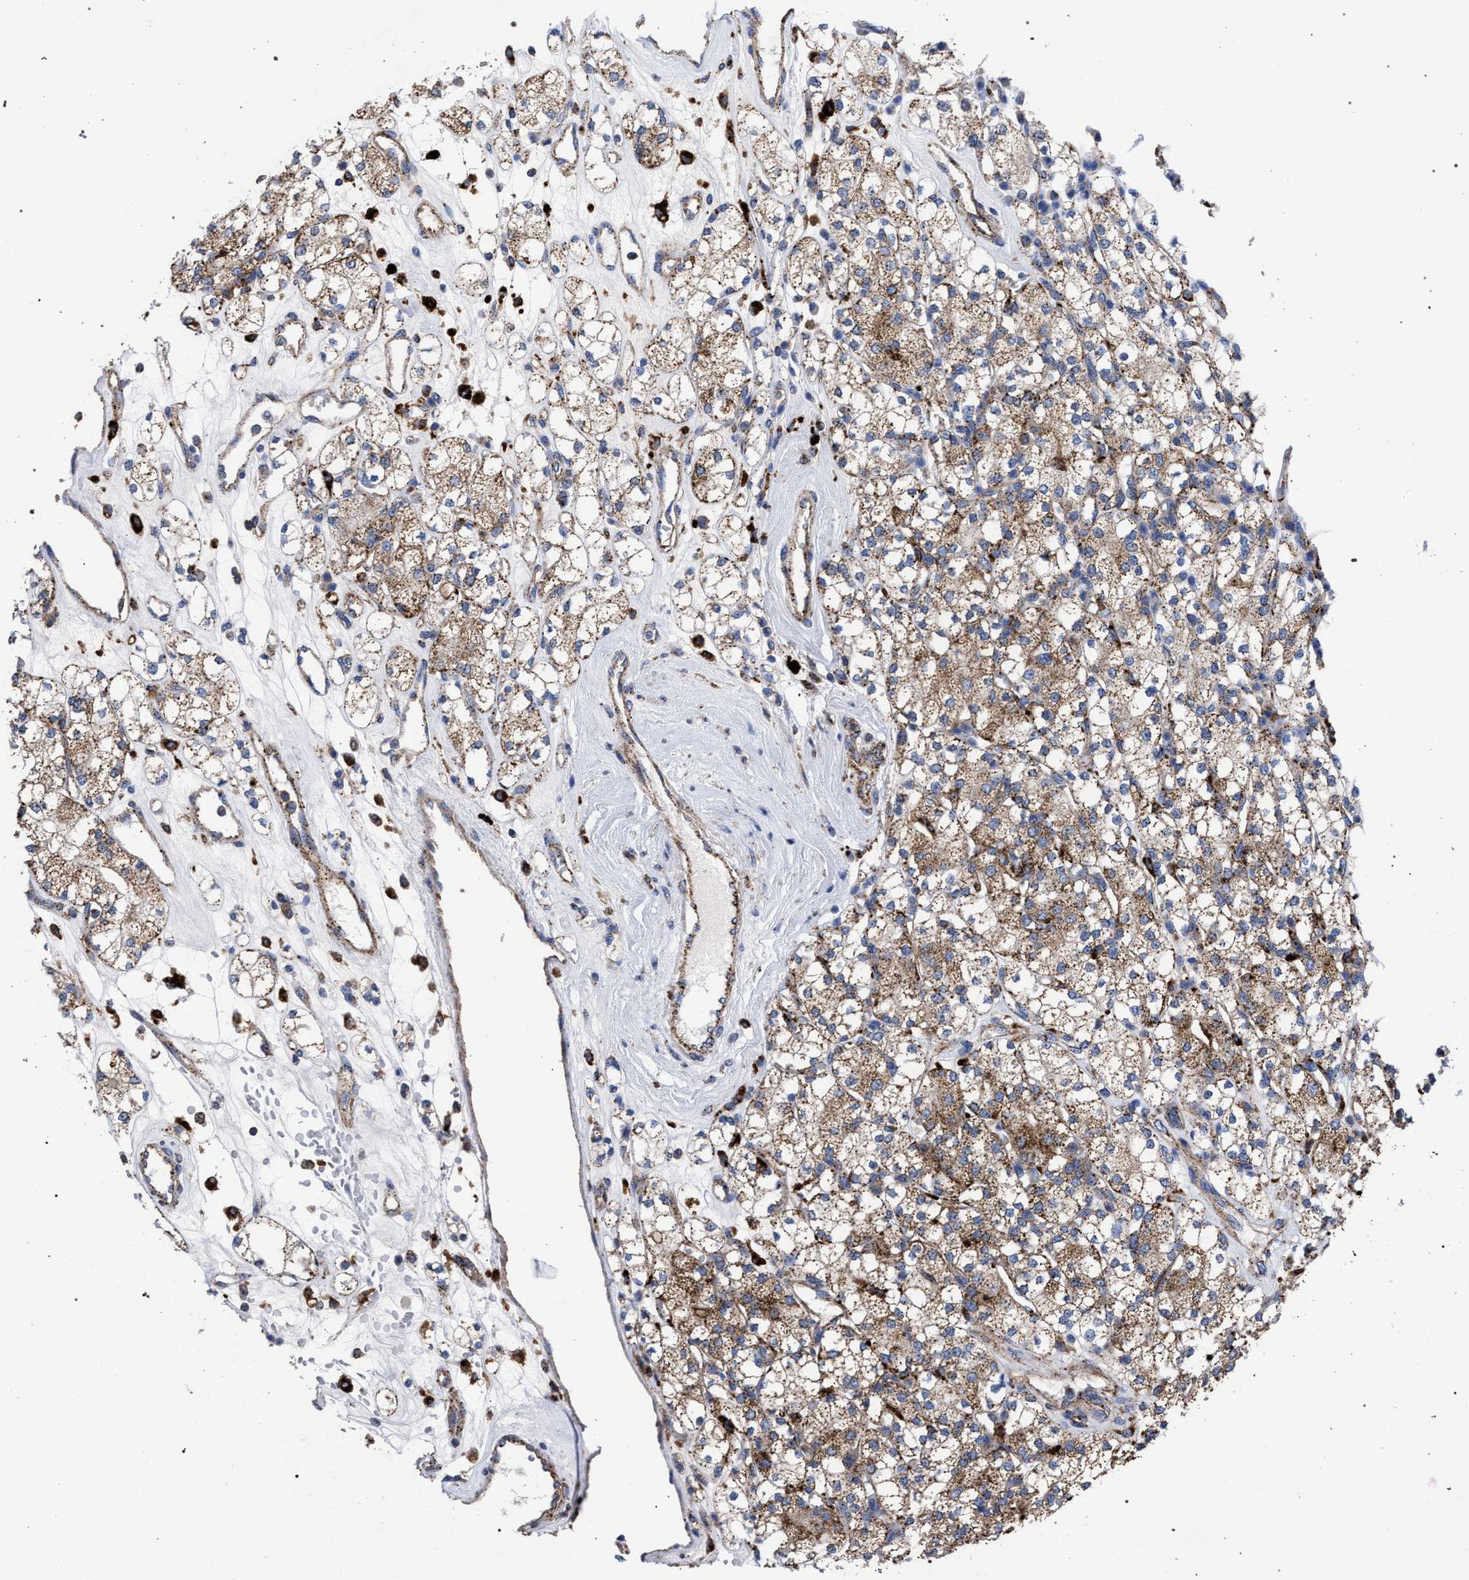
{"staining": {"intensity": "moderate", "quantity": ">75%", "location": "cytoplasmic/membranous"}, "tissue": "renal cancer", "cell_type": "Tumor cells", "image_type": "cancer", "snomed": [{"axis": "morphology", "description": "Adenocarcinoma, NOS"}, {"axis": "topography", "description": "Kidney"}], "caption": "Tumor cells display medium levels of moderate cytoplasmic/membranous expression in about >75% of cells in renal adenocarcinoma.", "gene": "PPT1", "patient": {"sex": "male", "age": 77}}